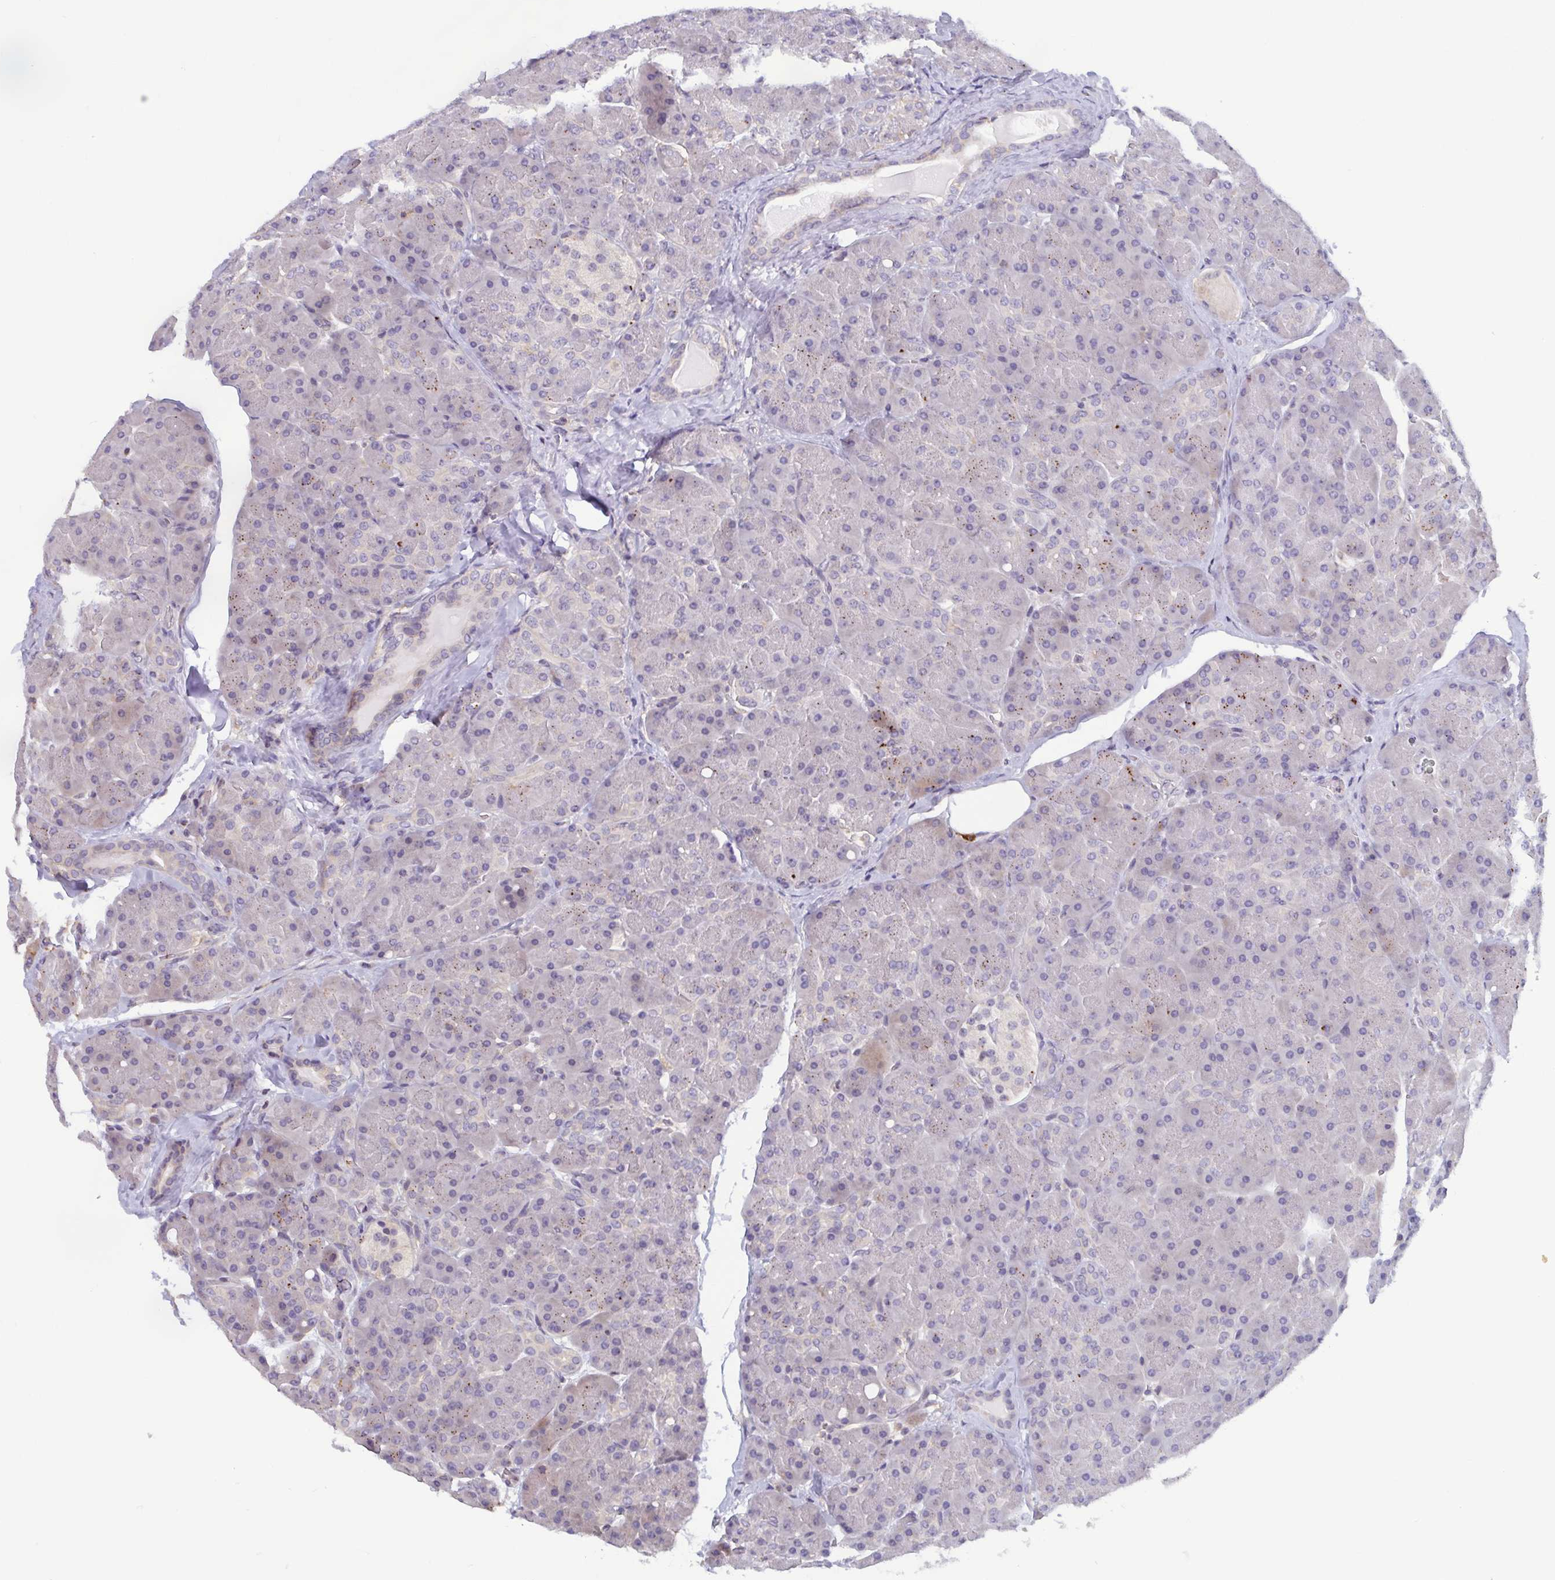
{"staining": {"intensity": "moderate", "quantity": "<25%", "location": "cytoplasmic/membranous"}, "tissue": "pancreas", "cell_type": "Exocrine glandular cells", "image_type": "normal", "snomed": [{"axis": "morphology", "description": "Normal tissue, NOS"}, {"axis": "topography", "description": "Pancreas"}], "caption": "DAB (3,3'-diaminobenzidine) immunohistochemical staining of benign pancreas displays moderate cytoplasmic/membranous protein expression in approximately <25% of exocrine glandular cells. (DAB (3,3'-diaminobenzidine) = brown stain, brightfield microscopy at high magnification).", "gene": "LRRC38", "patient": {"sex": "male", "age": 55}}